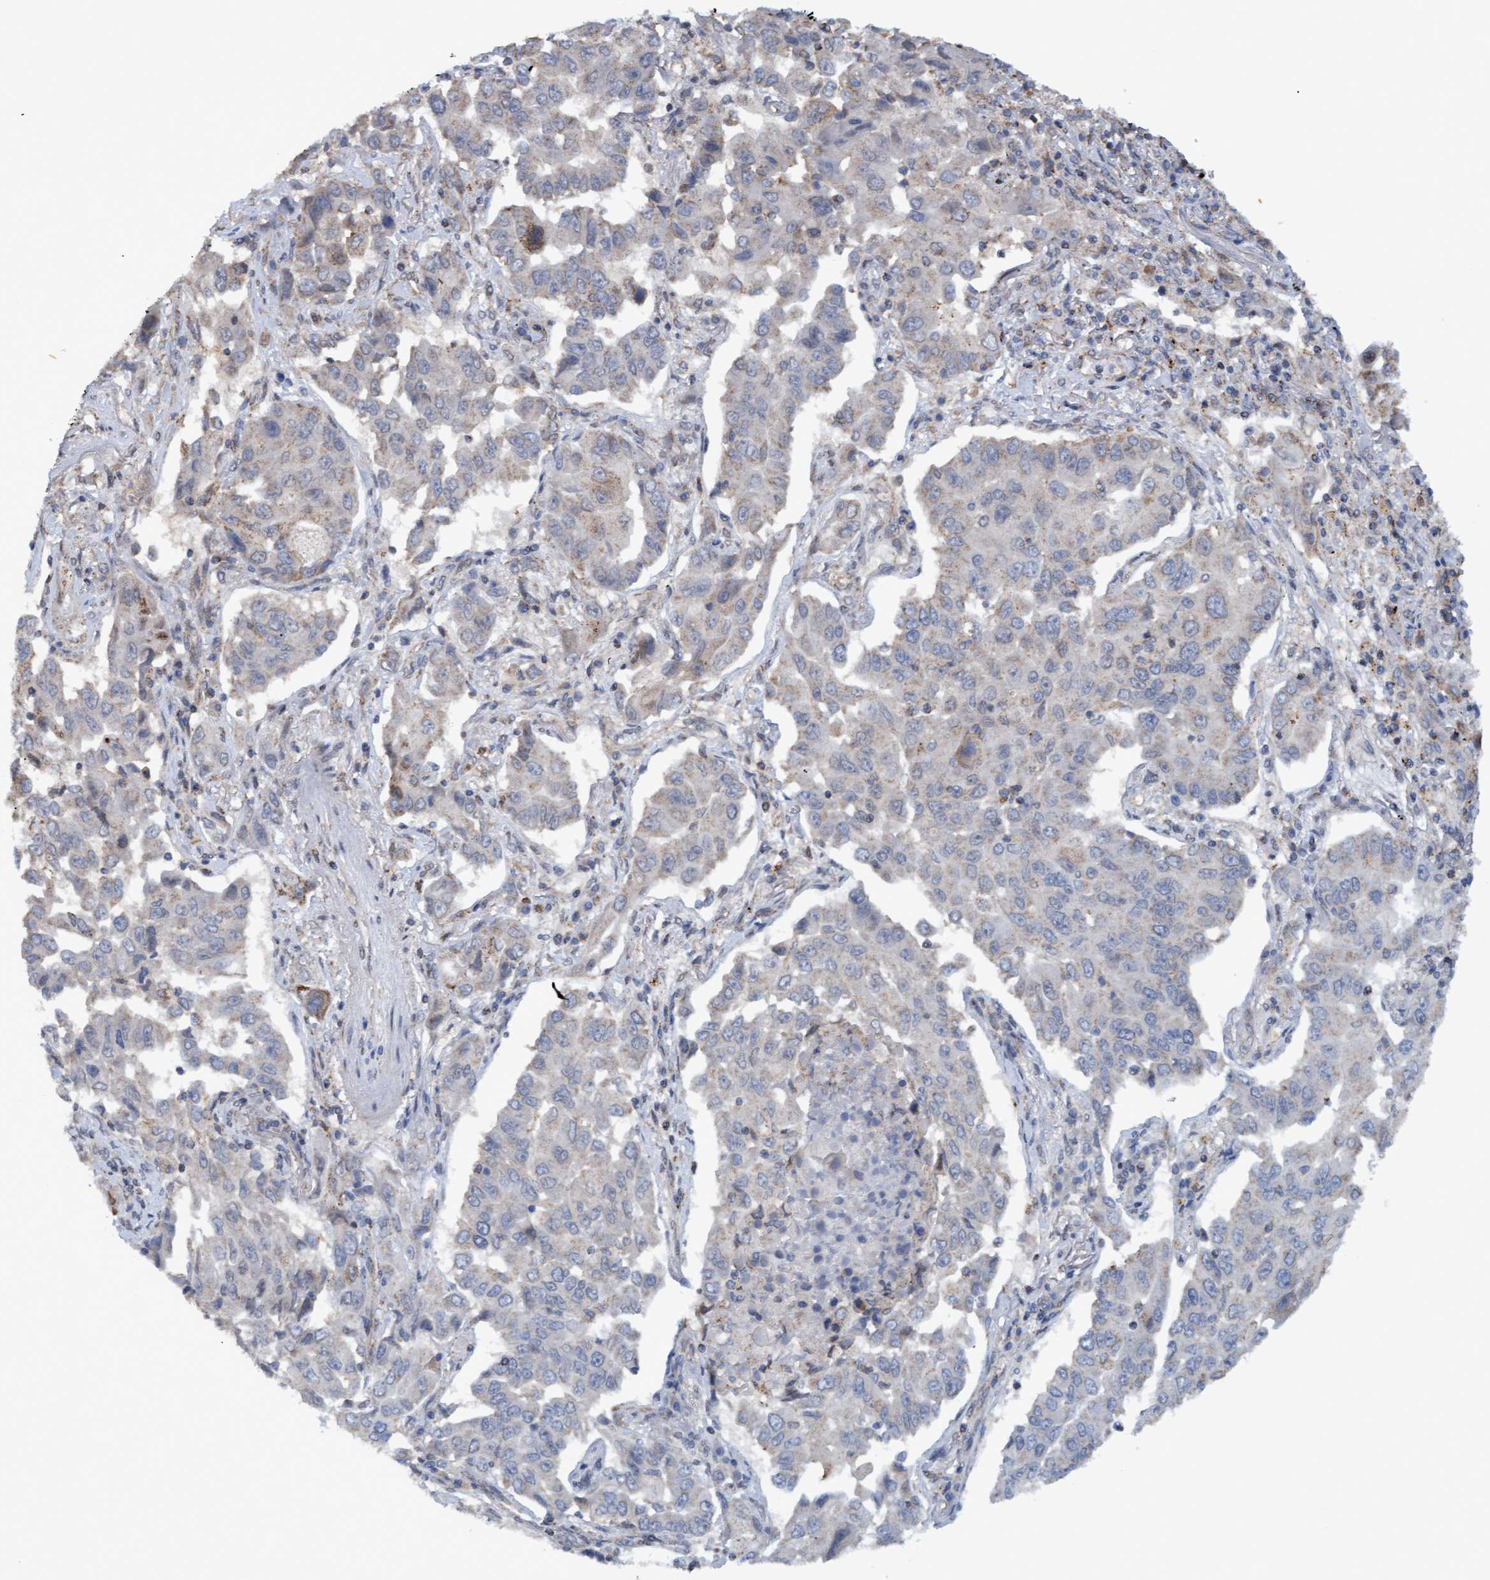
{"staining": {"intensity": "weak", "quantity": "<25%", "location": "cytoplasmic/membranous"}, "tissue": "lung cancer", "cell_type": "Tumor cells", "image_type": "cancer", "snomed": [{"axis": "morphology", "description": "Adenocarcinoma, NOS"}, {"axis": "topography", "description": "Lung"}], "caption": "Immunohistochemical staining of lung adenocarcinoma exhibits no significant expression in tumor cells.", "gene": "MGLL", "patient": {"sex": "female", "age": 65}}